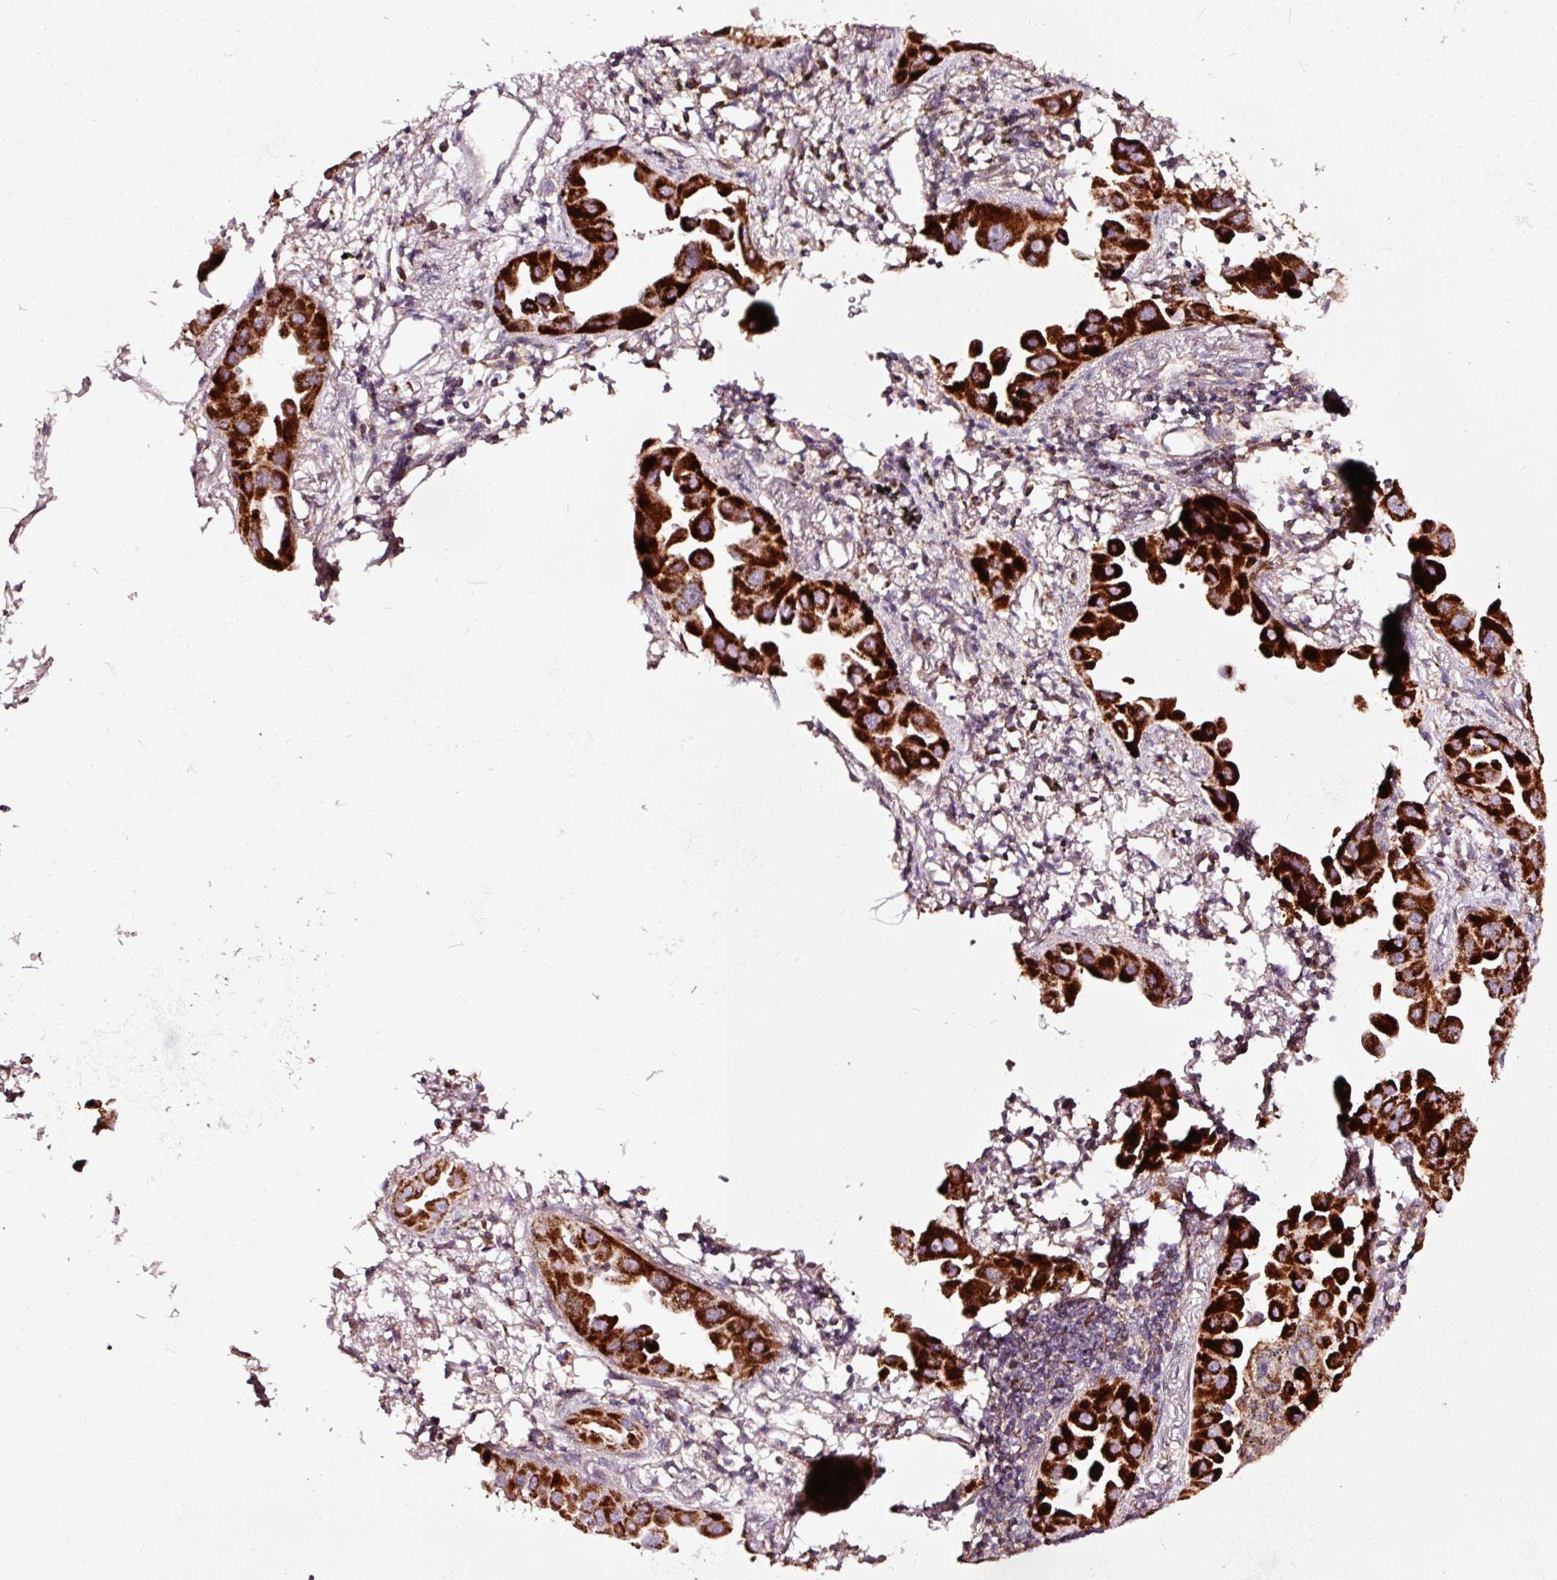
{"staining": {"intensity": "strong", "quantity": ">75%", "location": "cytoplasmic/membranous"}, "tissue": "lung cancer", "cell_type": "Tumor cells", "image_type": "cancer", "snomed": [{"axis": "morphology", "description": "Adenocarcinoma, NOS"}, {"axis": "topography", "description": "Lung"}], "caption": "Immunohistochemical staining of human adenocarcinoma (lung) exhibits high levels of strong cytoplasmic/membranous protein expression in approximately >75% of tumor cells.", "gene": "TPM1", "patient": {"sex": "male", "age": 68}}